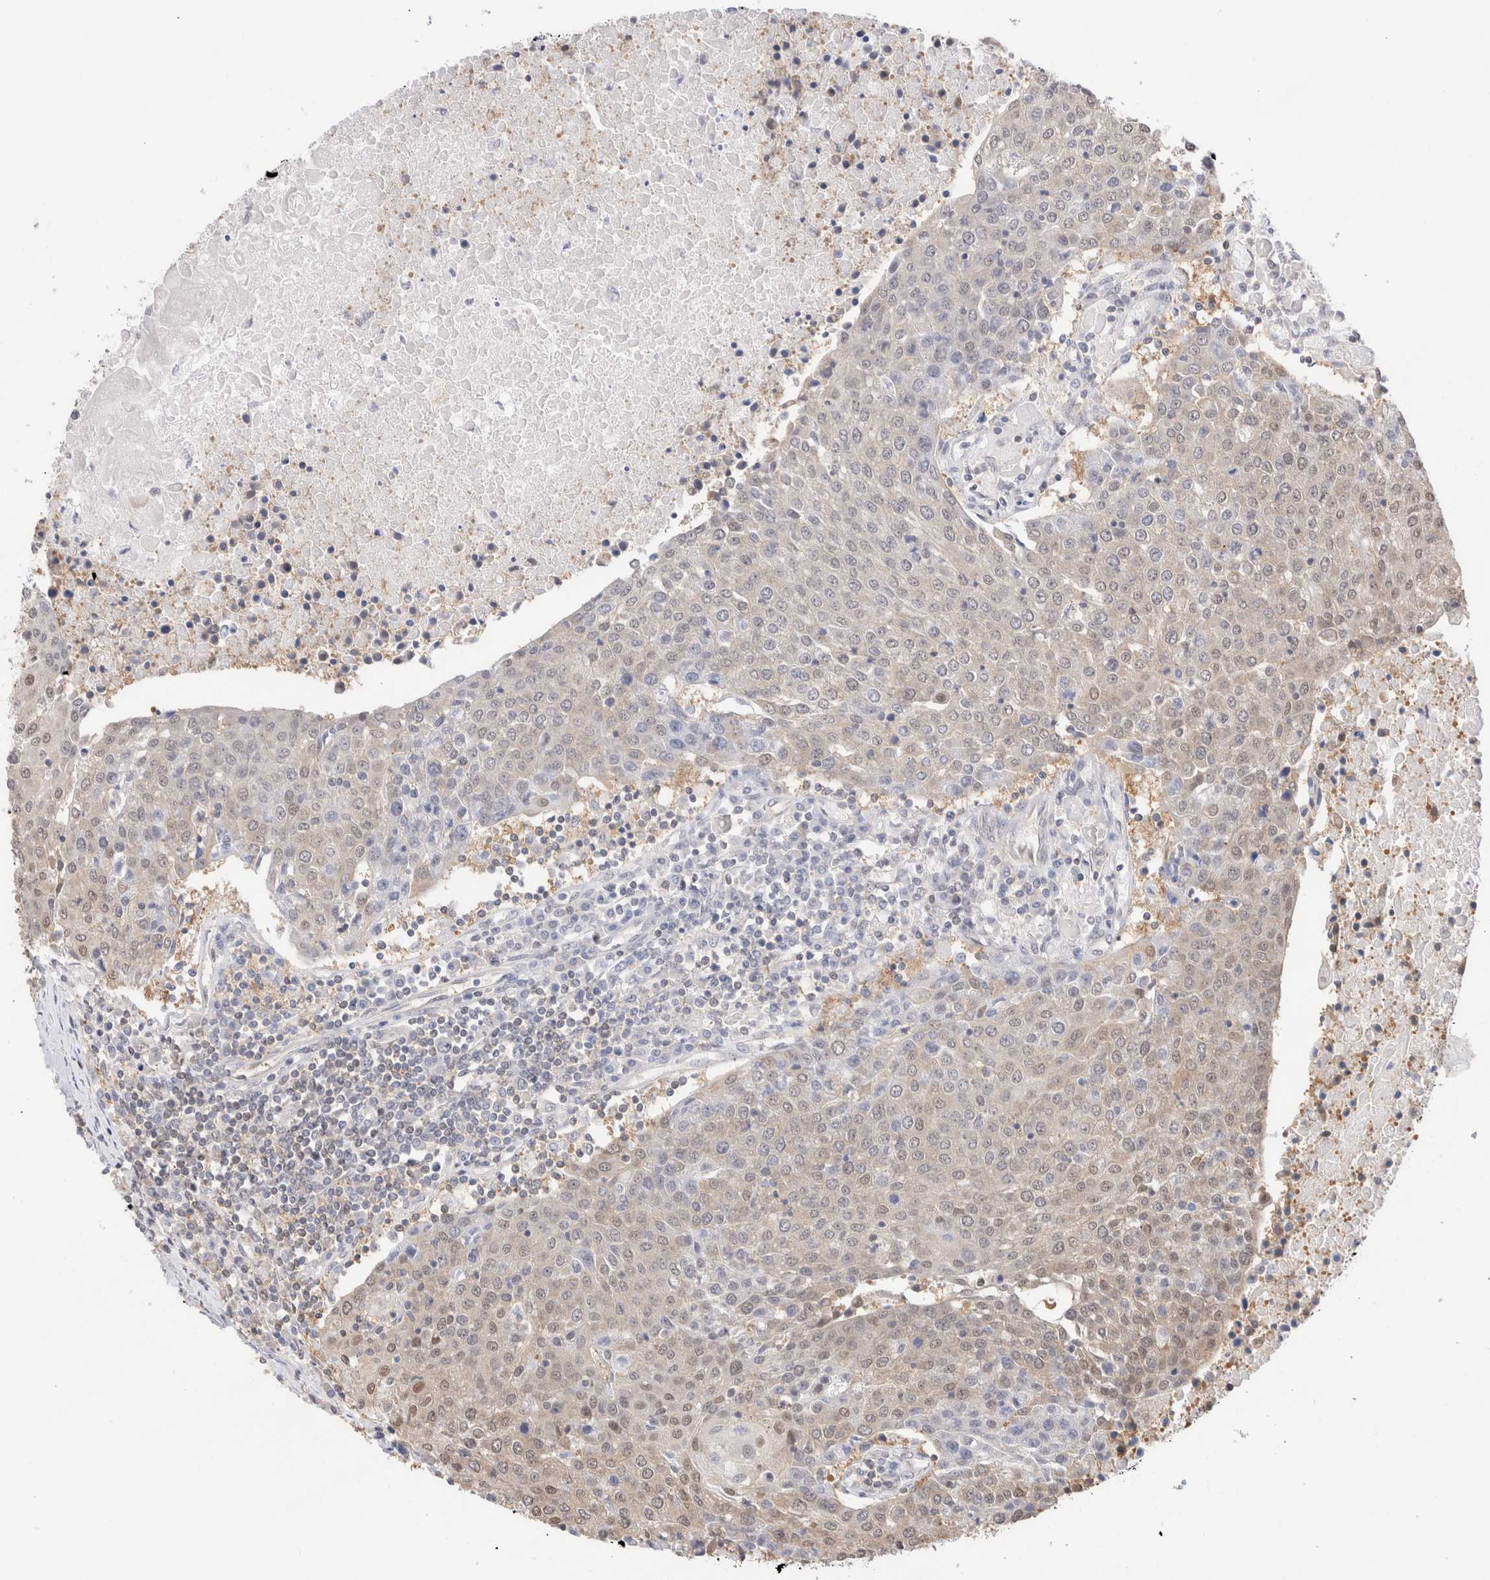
{"staining": {"intensity": "weak", "quantity": "25%-75%", "location": "cytoplasmic/membranous,nuclear"}, "tissue": "urothelial cancer", "cell_type": "Tumor cells", "image_type": "cancer", "snomed": [{"axis": "morphology", "description": "Urothelial carcinoma, High grade"}, {"axis": "topography", "description": "Urinary bladder"}], "caption": "This is an image of immunohistochemistry (IHC) staining of urothelial cancer, which shows weak expression in the cytoplasmic/membranous and nuclear of tumor cells.", "gene": "C17orf97", "patient": {"sex": "female", "age": 85}}